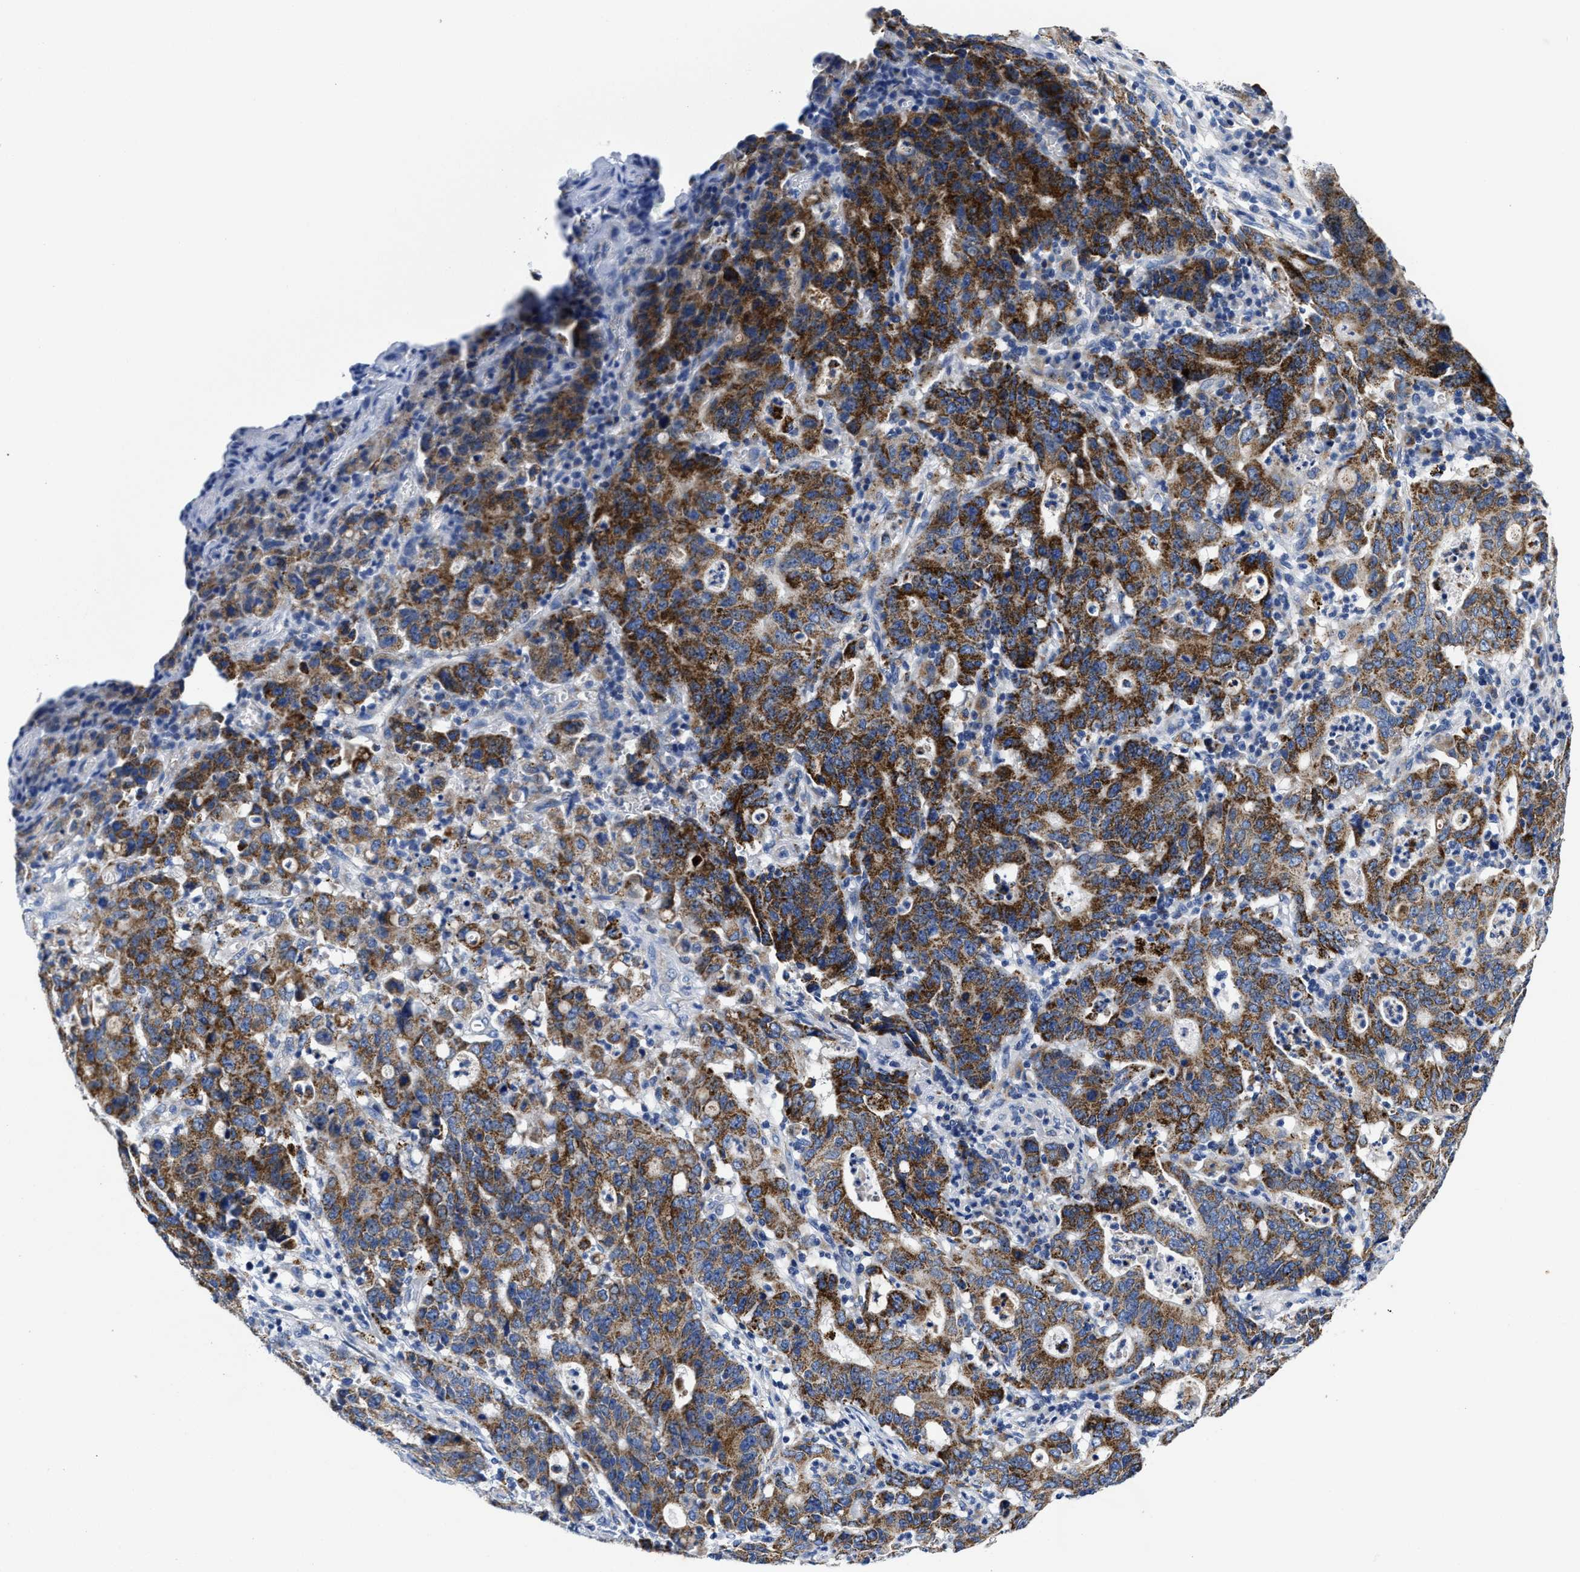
{"staining": {"intensity": "strong", "quantity": ">75%", "location": "cytoplasmic/membranous"}, "tissue": "stomach cancer", "cell_type": "Tumor cells", "image_type": "cancer", "snomed": [{"axis": "morphology", "description": "Adenocarcinoma, NOS"}, {"axis": "topography", "description": "Stomach, upper"}], "caption": "Adenocarcinoma (stomach) was stained to show a protein in brown. There is high levels of strong cytoplasmic/membranous positivity in approximately >75% of tumor cells.", "gene": "TBRG4", "patient": {"sex": "male", "age": 69}}